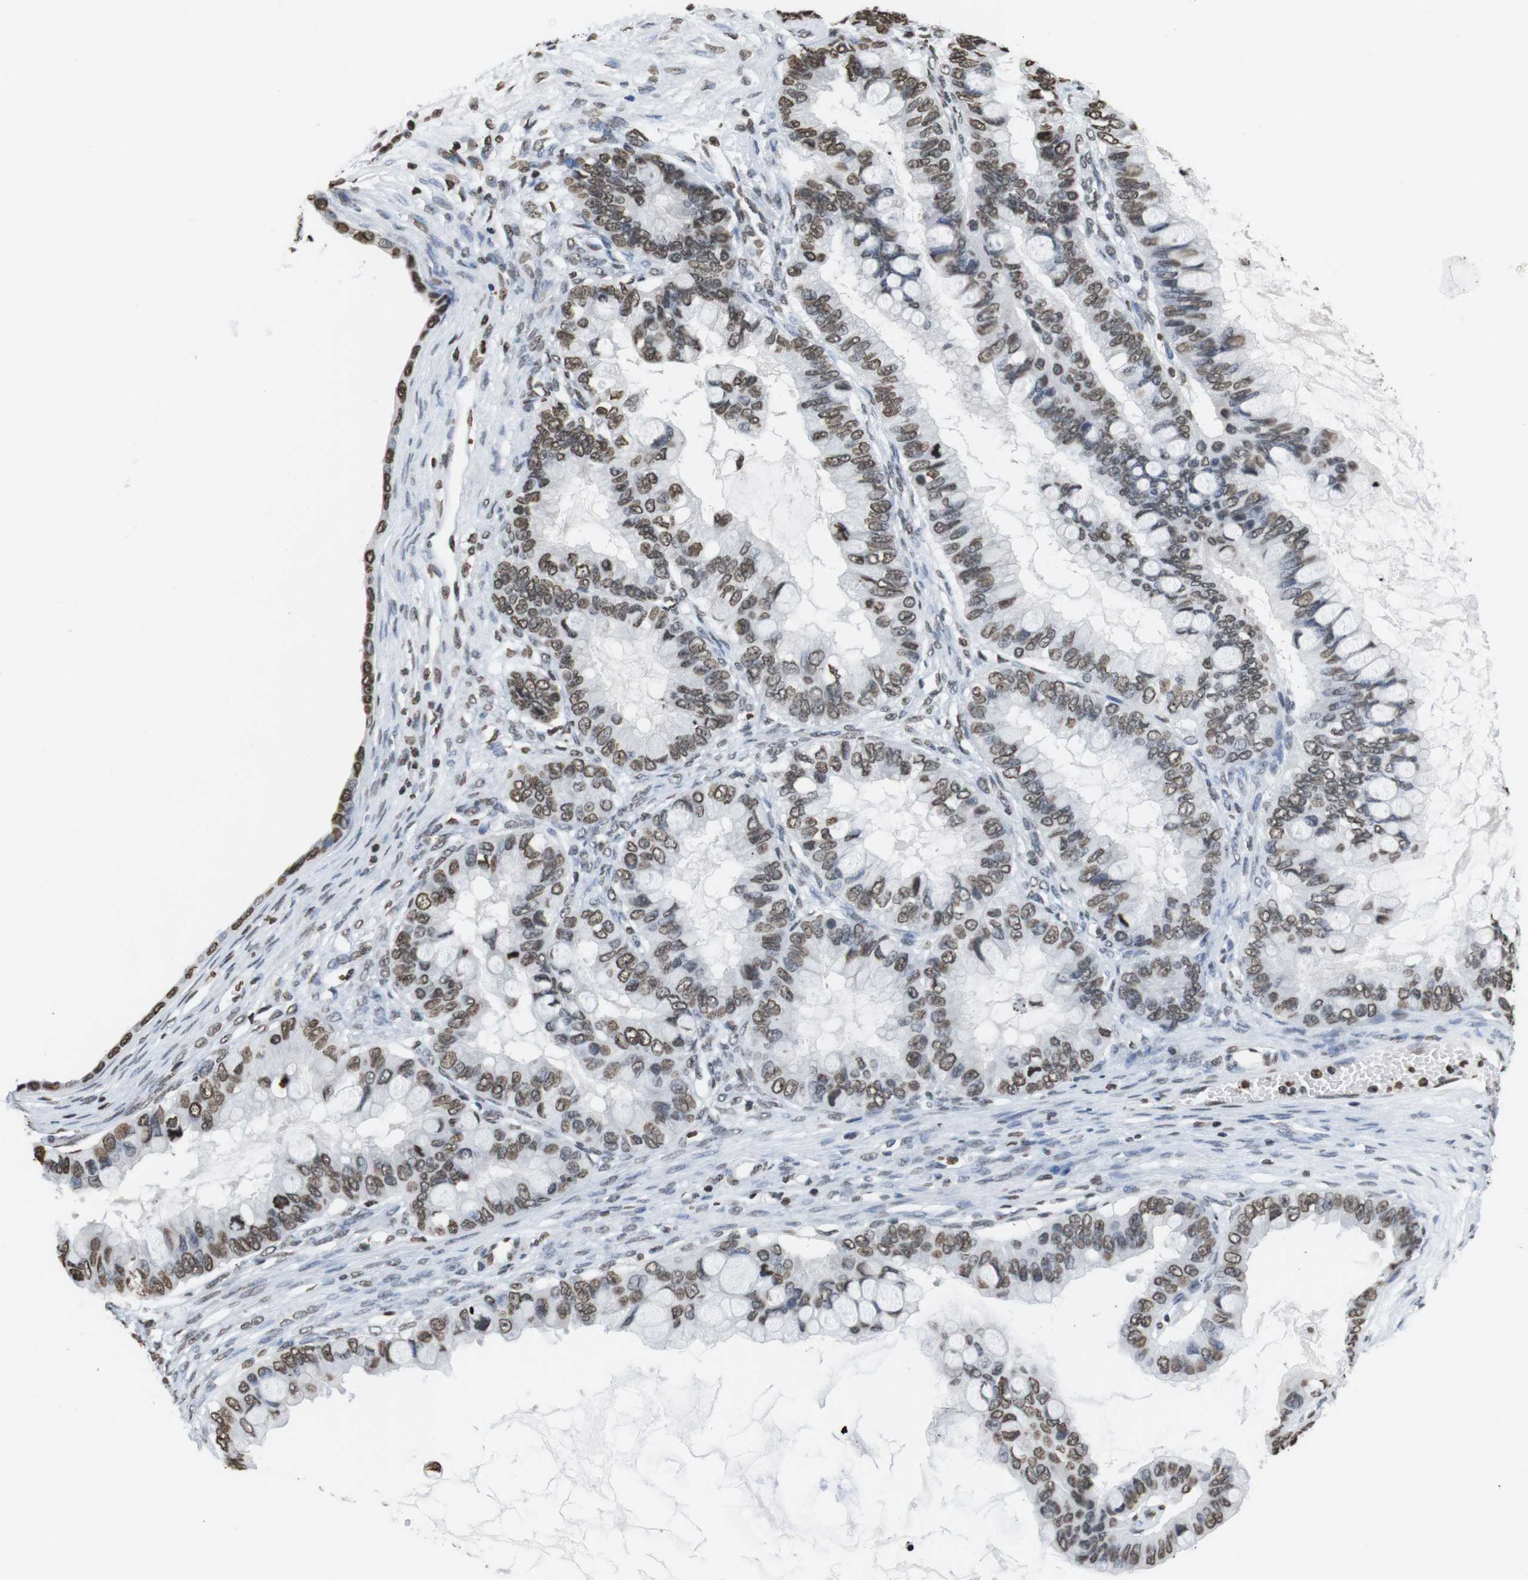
{"staining": {"intensity": "moderate", "quantity": ">75%", "location": "nuclear"}, "tissue": "ovarian cancer", "cell_type": "Tumor cells", "image_type": "cancer", "snomed": [{"axis": "morphology", "description": "Cystadenocarcinoma, mucinous, NOS"}, {"axis": "topography", "description": "Ovary"}], "caption": "Immunohistochemistry staining of ovarian mucinous cystadenocarcinoma, which exhibits medium levels of moderate nuclear expression in approximately >75% of tumor cells indicating moderate nuclear protein positivity. The staining was performed using DAB (3,3'-diaminobenzidine) (brown) for protein detection and nuclei were counterstained in hematoxylin (blue).", "gene": "BSX", "patient": {"sex": "female", "age": 80}}